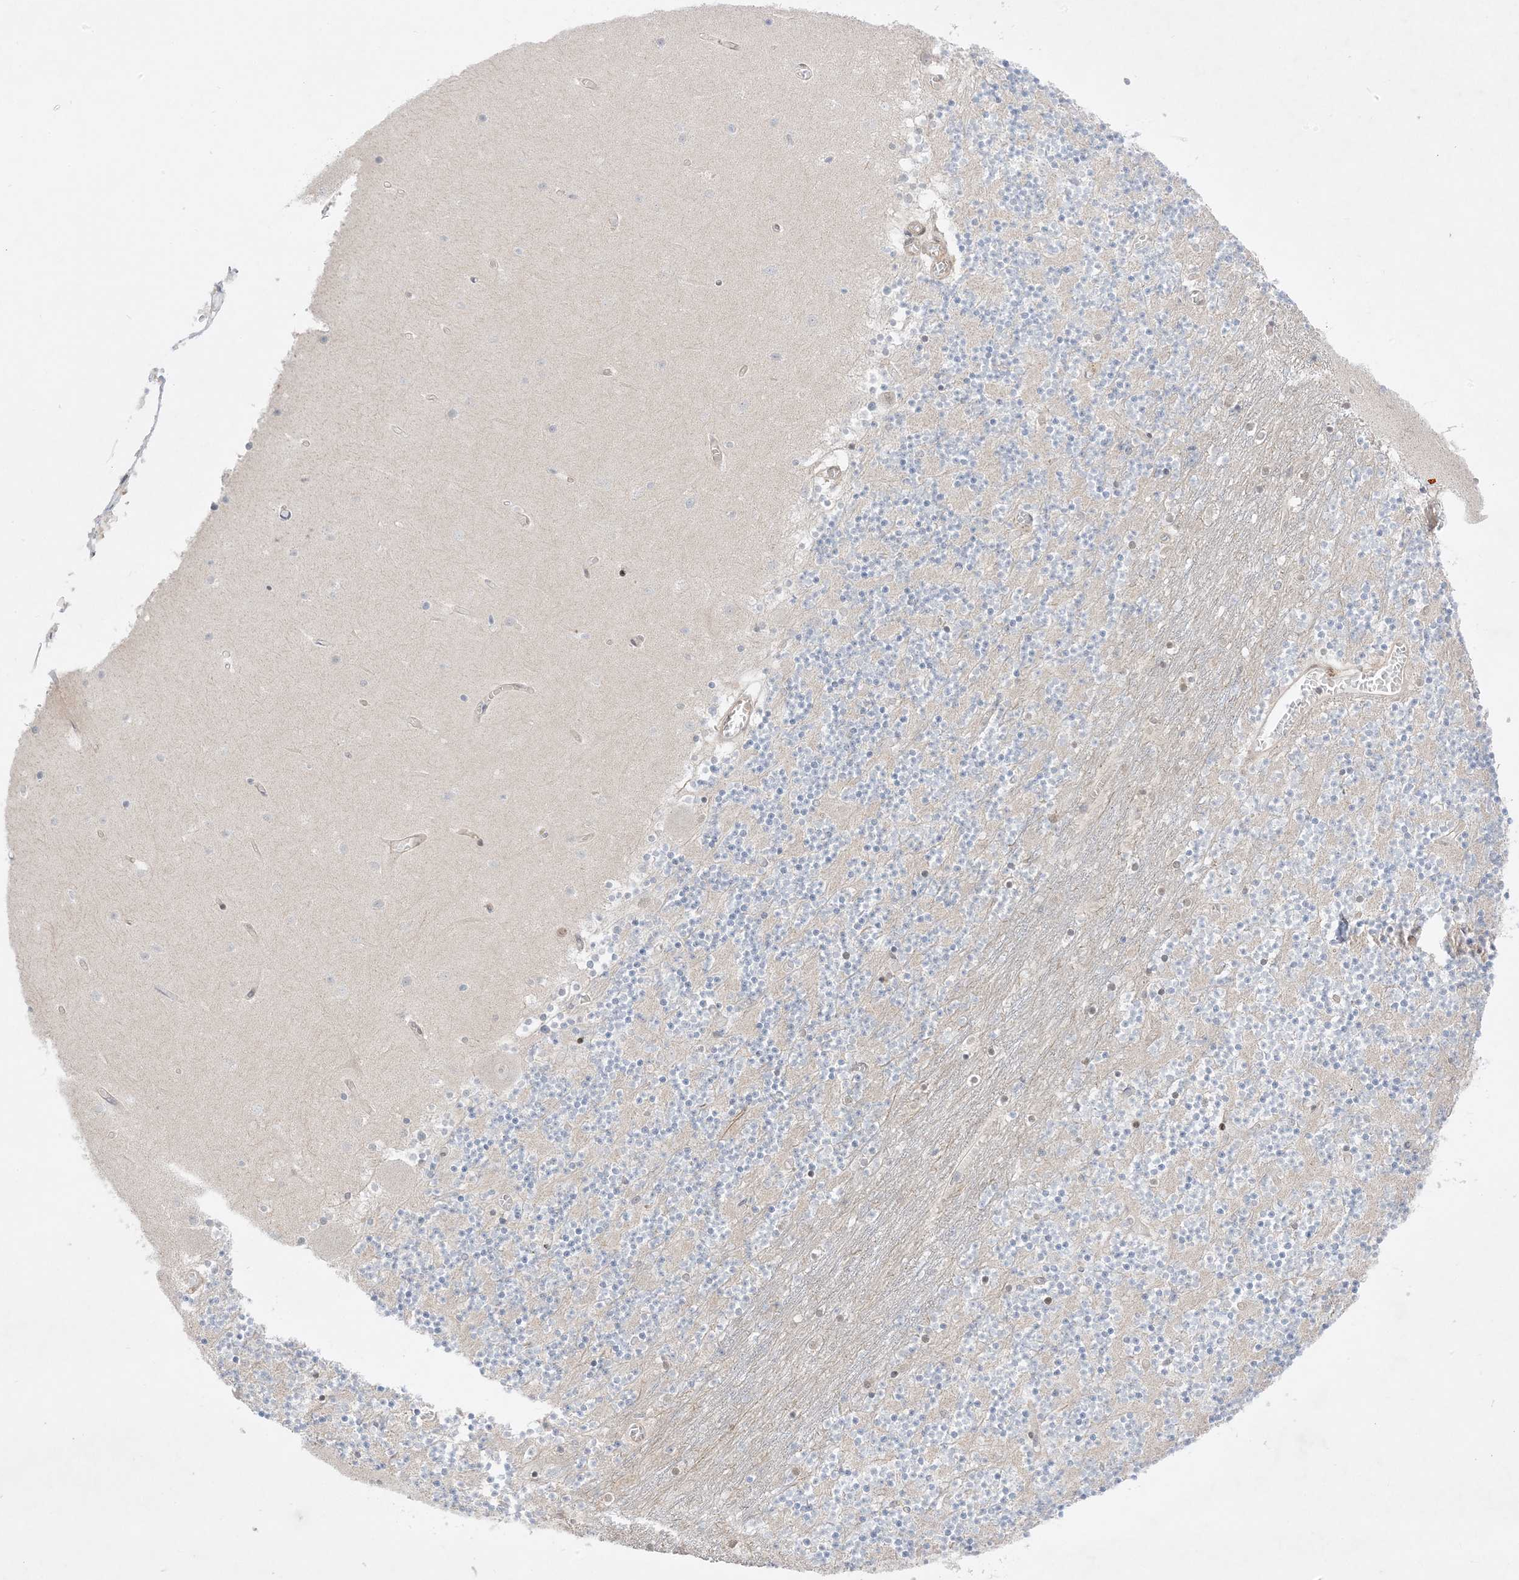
{"staining": {"intensity": "negative", "quantity": "none", "location": "none"}, "tissue": "cerebellum", "cell_type": "Cells in granular layer", "image_type": "normal", "snomed": [{"axis": "morphology", "description": "Normal tissue, NOS"}, {"axis": "topography", "description": "Cerebellum"}], "caption": "Human cerebellum stained for a protein using immunohistochemistry (IHC) reveals no staining in cells in granular layer.", "gene": "PTK6", "patient": {"sex": "female", "age": 28}}